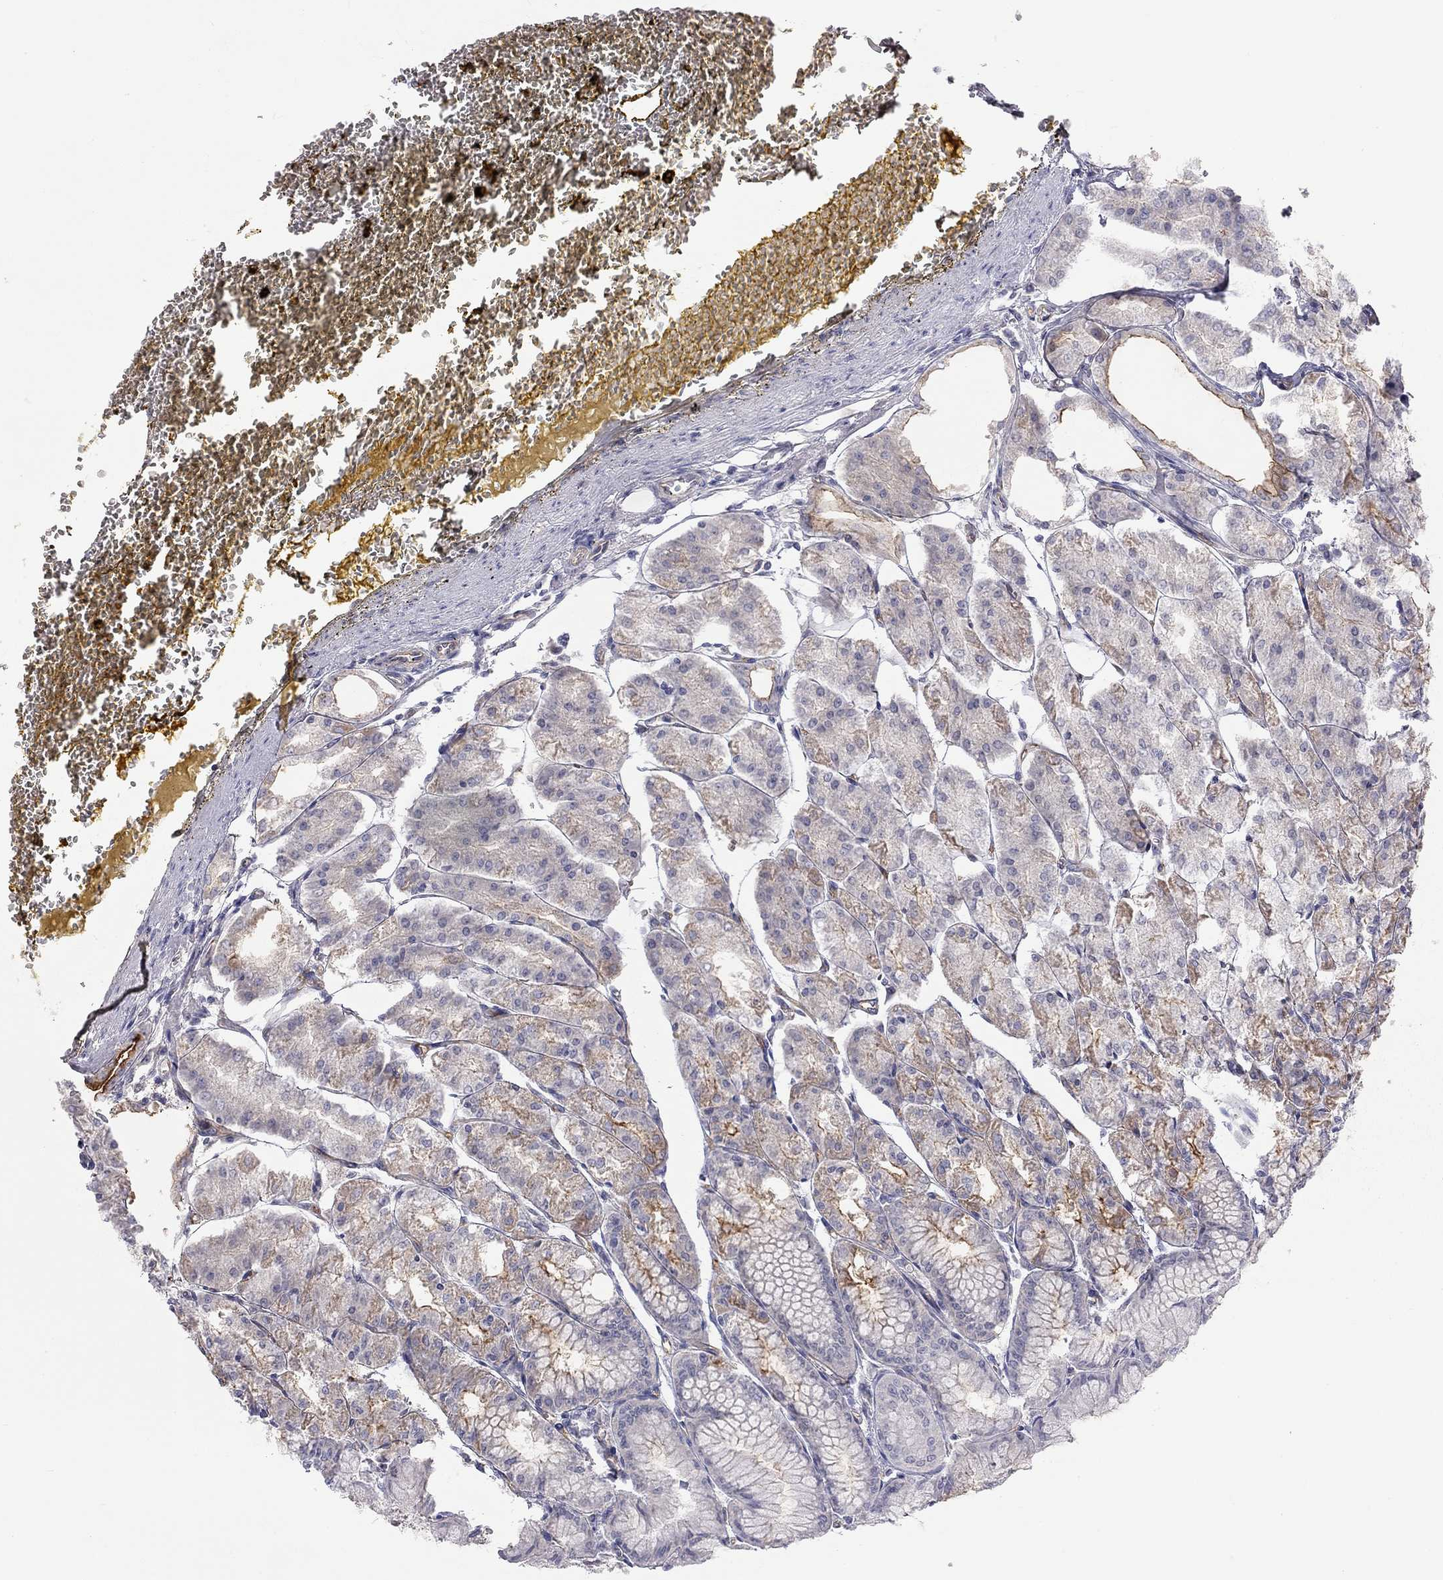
{"staining": {"intensity": "strong", "quantity": "25%-75%", "location": "cytoplasmic/membranous"}, "tissue": "stomach", "cell_type": "Glandular cells", "image_type": "normal", "snomed": [{"axis": "morphology", "description": "Normal tissue, NOS"}, {"axis": "topography", "description": "Stomach, lower"}], "caption": "Approximately 25%-75% of glandular cells in unremarkable stomach show strong cytoplasmic/membranous protein expression as visualized by brown immunohistochemical staining.", "gene": "GPRC5B", "patient": {"sex": "male", "age": 71}}